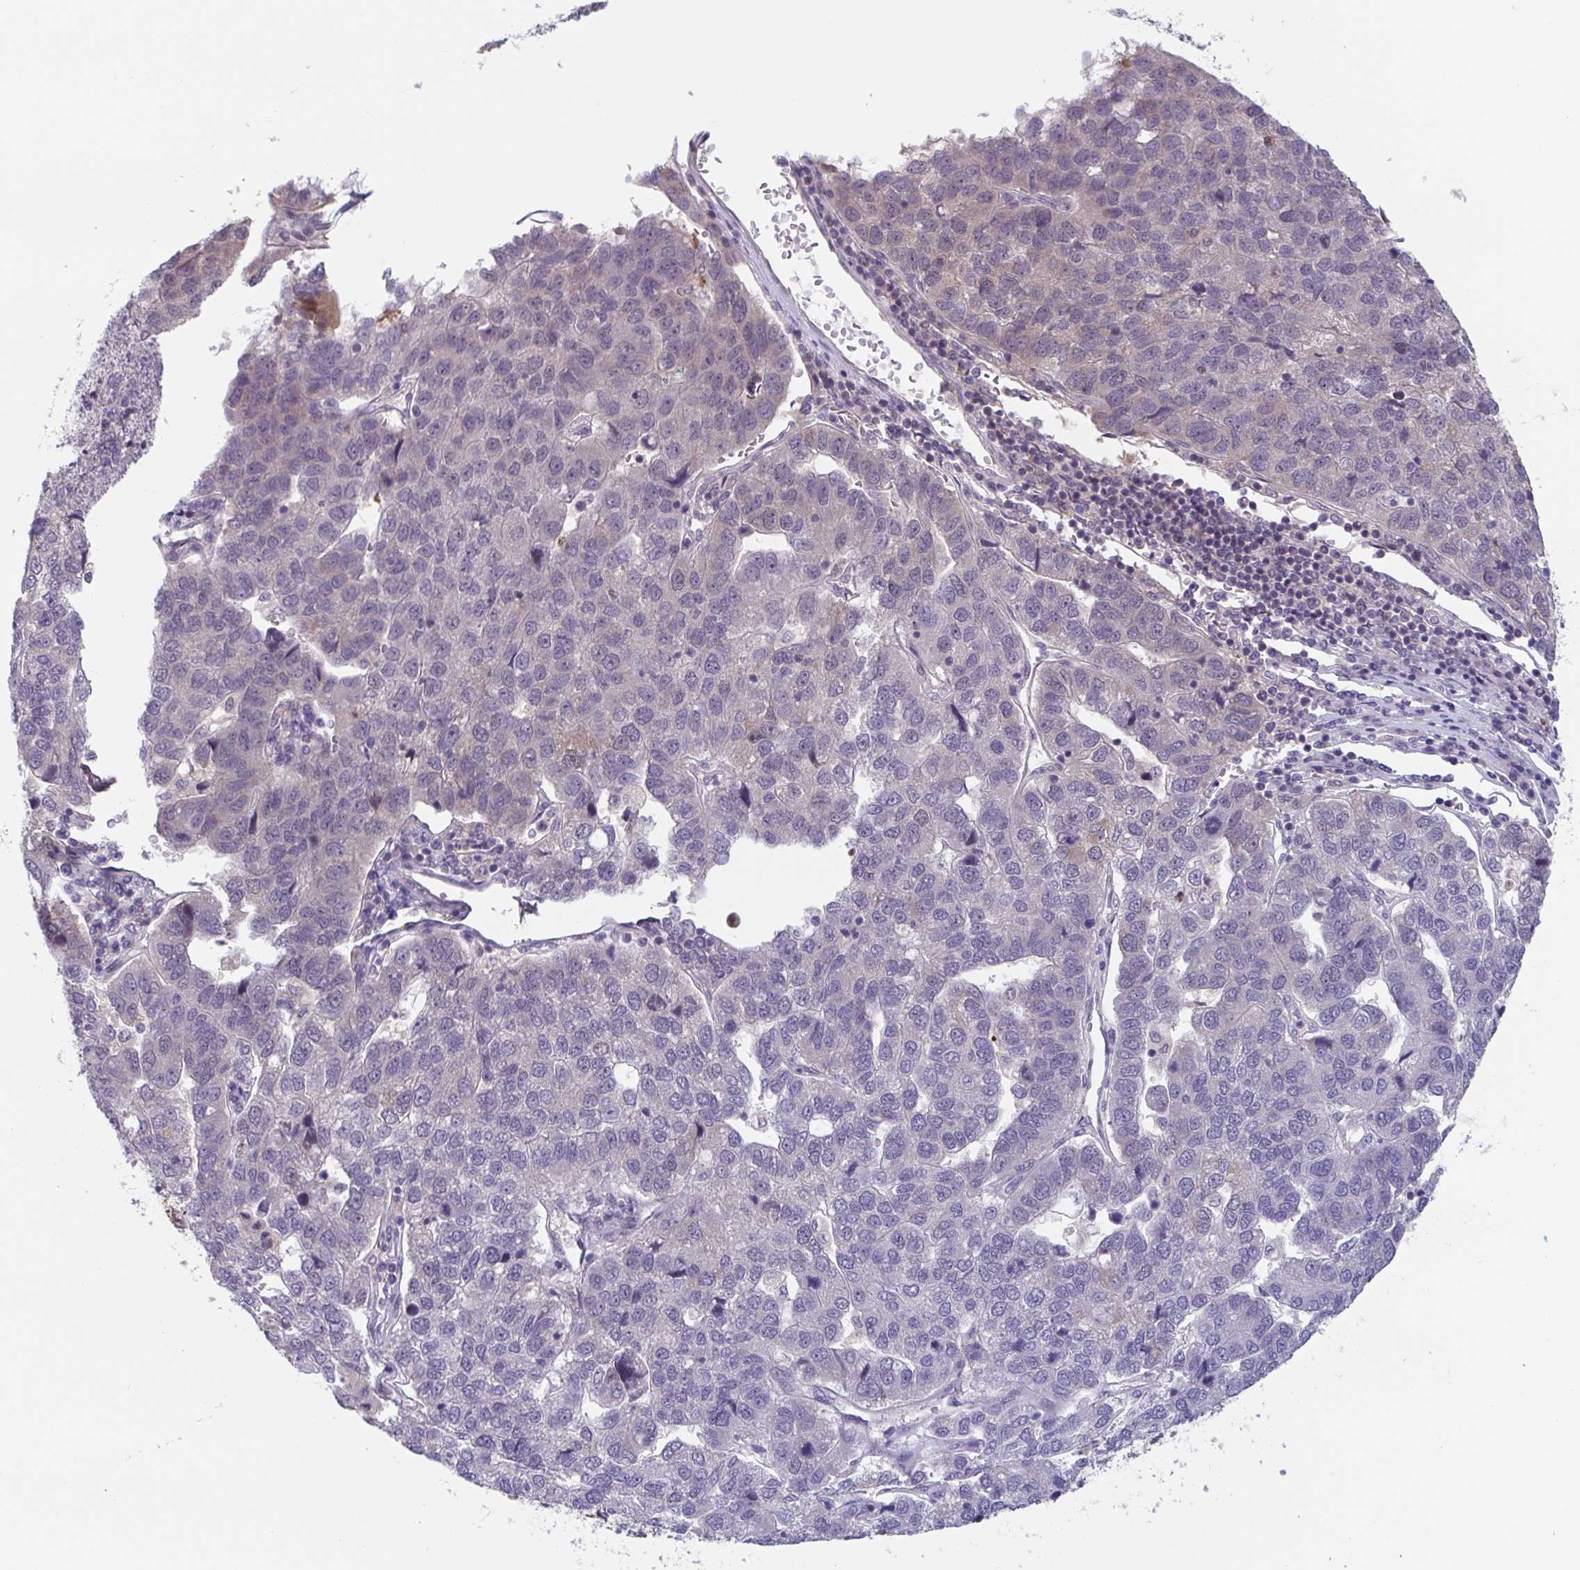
{"staining": {"intensity": "negative", "quantity": "none", "location": "none"}, "tissue": "pancreatic cancer", "cell_type": "Tumor cells", "image_type": "cancer", "snomed": [{"axis": "morphology", "description": "Adenocarcinoma, NOS"}, {"axis": "topography", "description": "Pancreas"}], "caption": "High power microscopy photomicrograph of an immunohistochemistry (IHC) micrograph of adenocarcinoma (pancreatic), revealing no significant expression in tumor cells.", "gene": "RIOK1", "patient": {"sex": "female", "age": 61}}